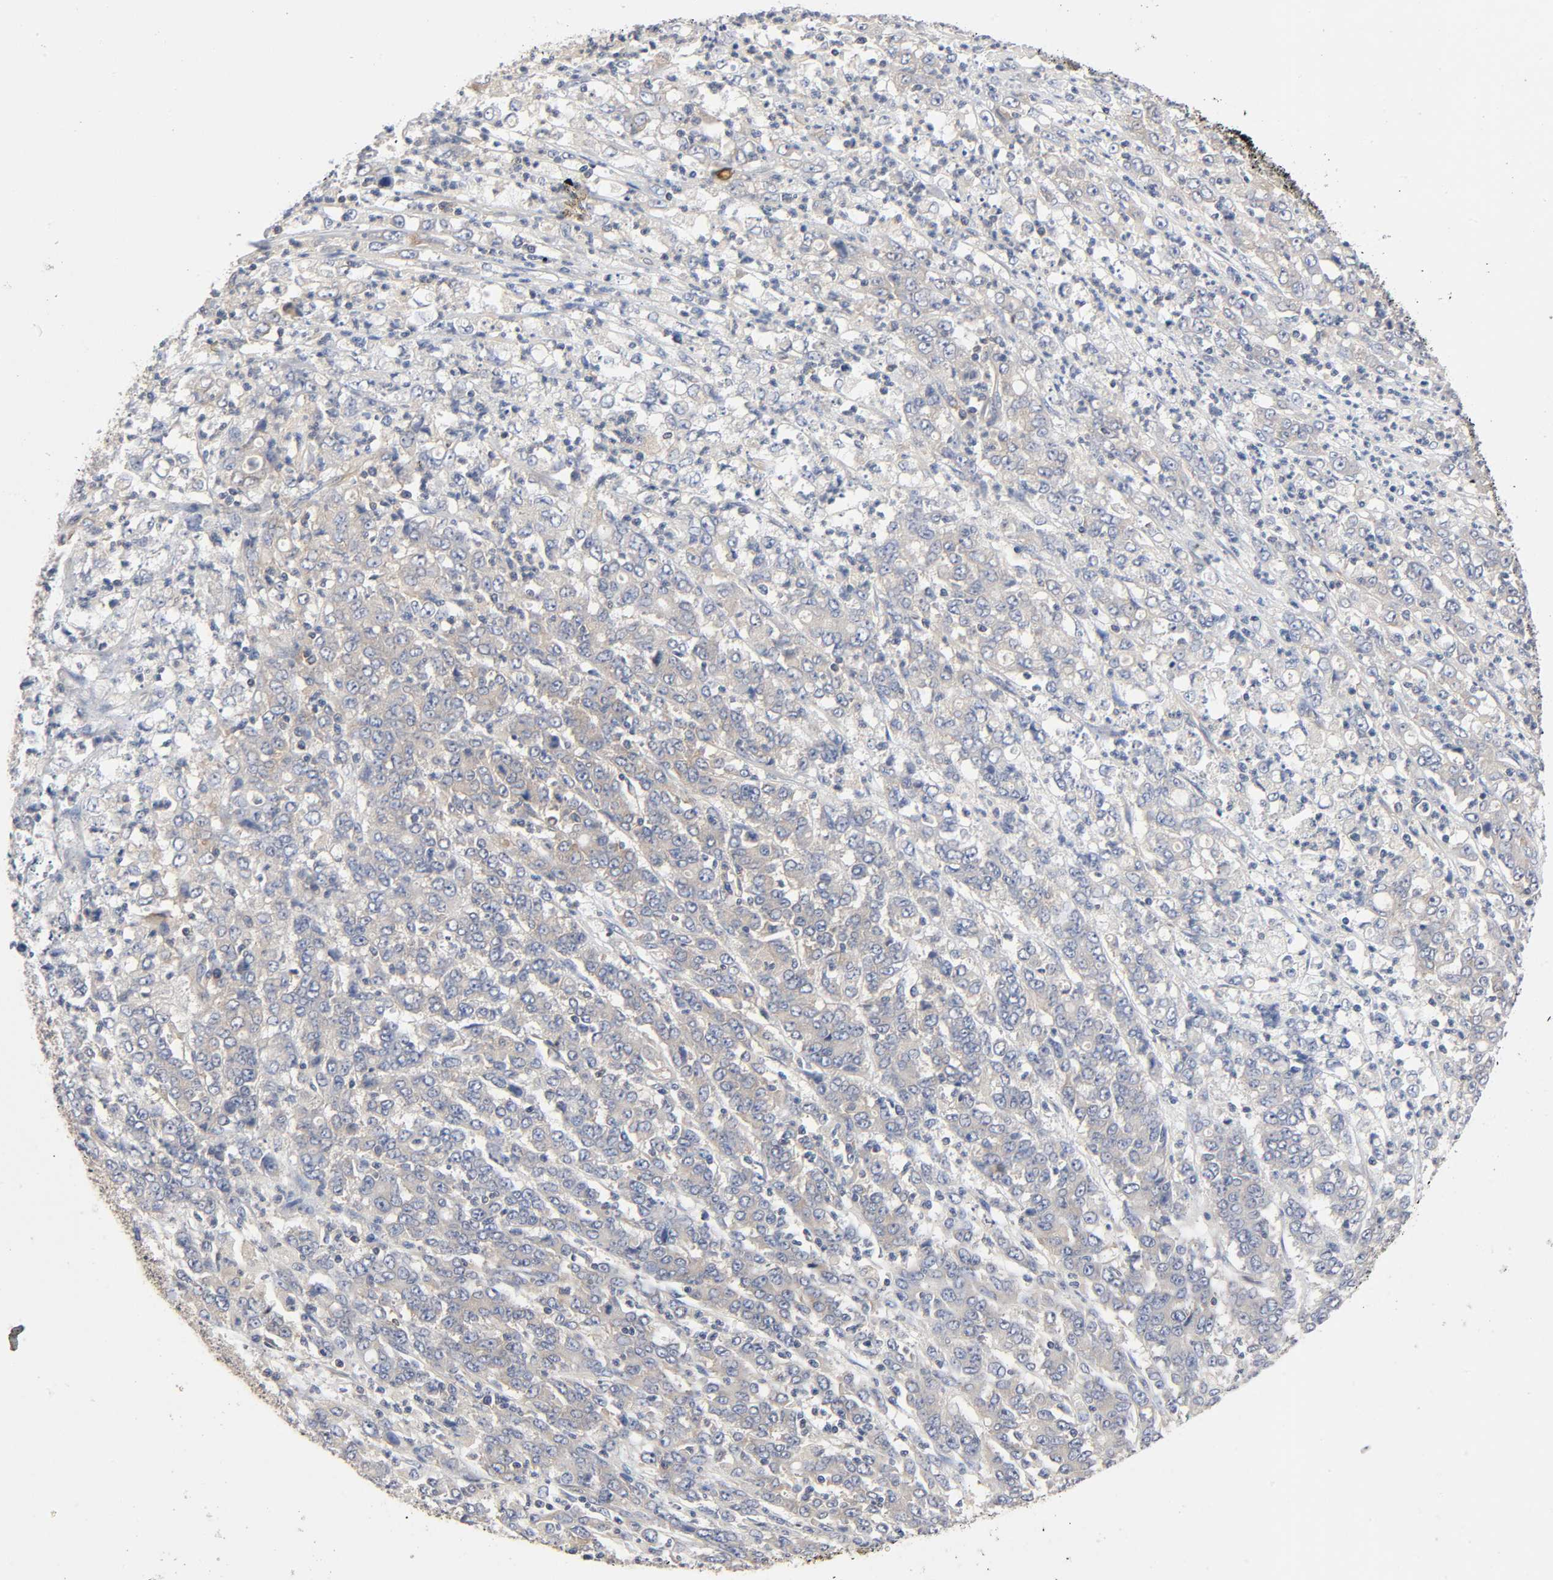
{"staining": {"intensity": "weak", "quantity": ">75%", "location": "cytoplasmic/membranous"}, "tissue": "stomach cancer", "cell_type": "Tumor cells", "image_type": "cancer", "snomed": [{"axis": "morphology", "description": "Adenocarcinoma, NOS"}, {"axis": "topography", "description": "Stomach, lower"}], "caption": "Brown immunohistochemical staining in stomach cancer displays weak cytoplasmic/membranous positivity in about >75% of tumor cells.", "gene": "PRKAB1", "patient": {"sex": "female", "age": 71}}